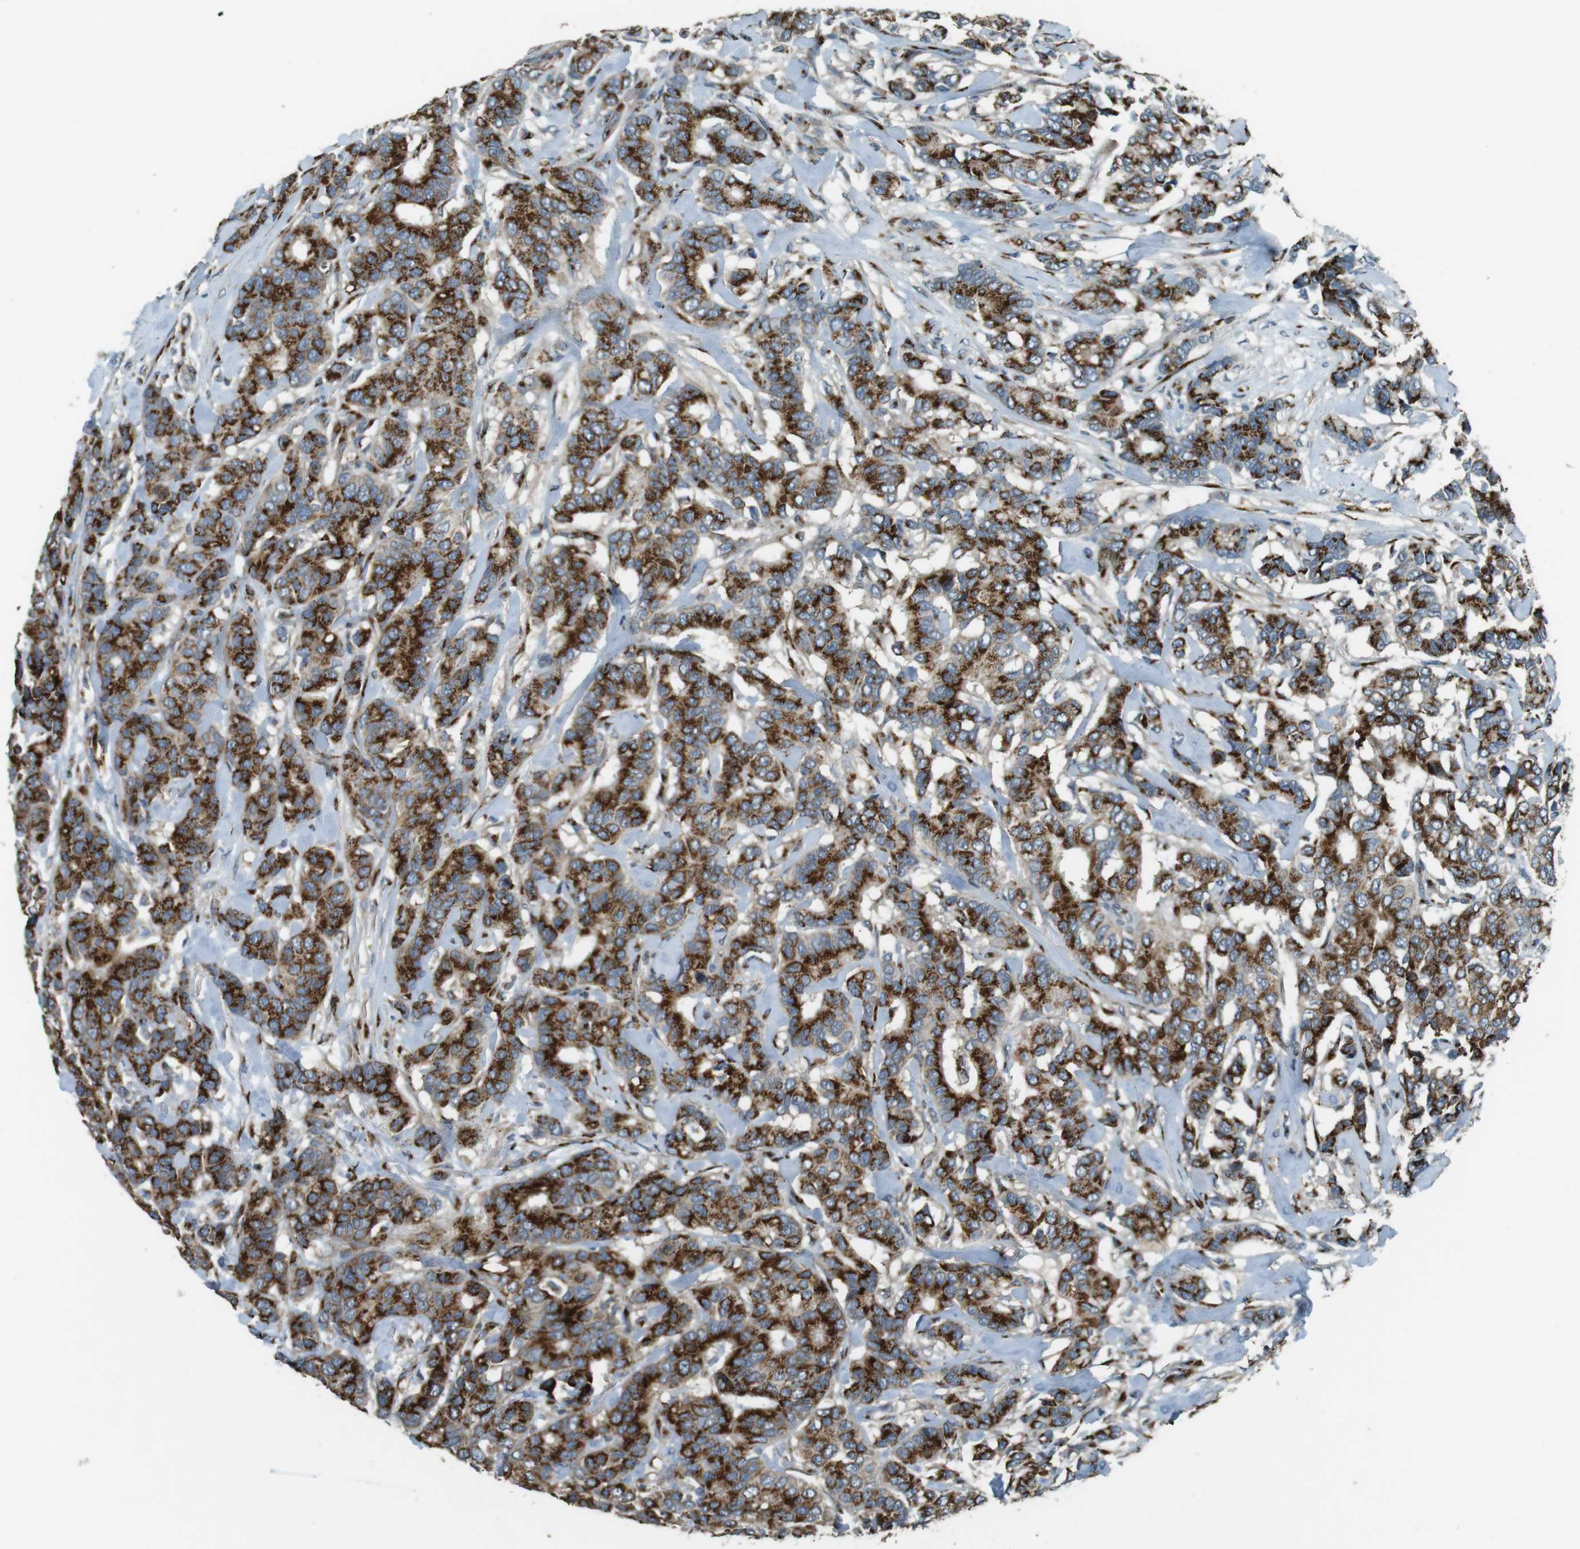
{"staining": {"intensity": "strong", "quantity": ">75%", "location": "cytoplasmic/membranous"}, "tissue": "breast cancer", "cell_type": "Tumor cells", "image_type": "cancer", "snomed": [{"axis": "morphology", "description": "Duct carcinoma"}, {"axis": "topography", "description": "Breast"}], "caption": "A high amount of strong cytoplasmic/membranous positivity is present in approximately >75% of tumor cells in intraductal carcinoma (breast) tissue.", "gene": "TMEM115", "patient": {"sex": "female", "age": 87}}